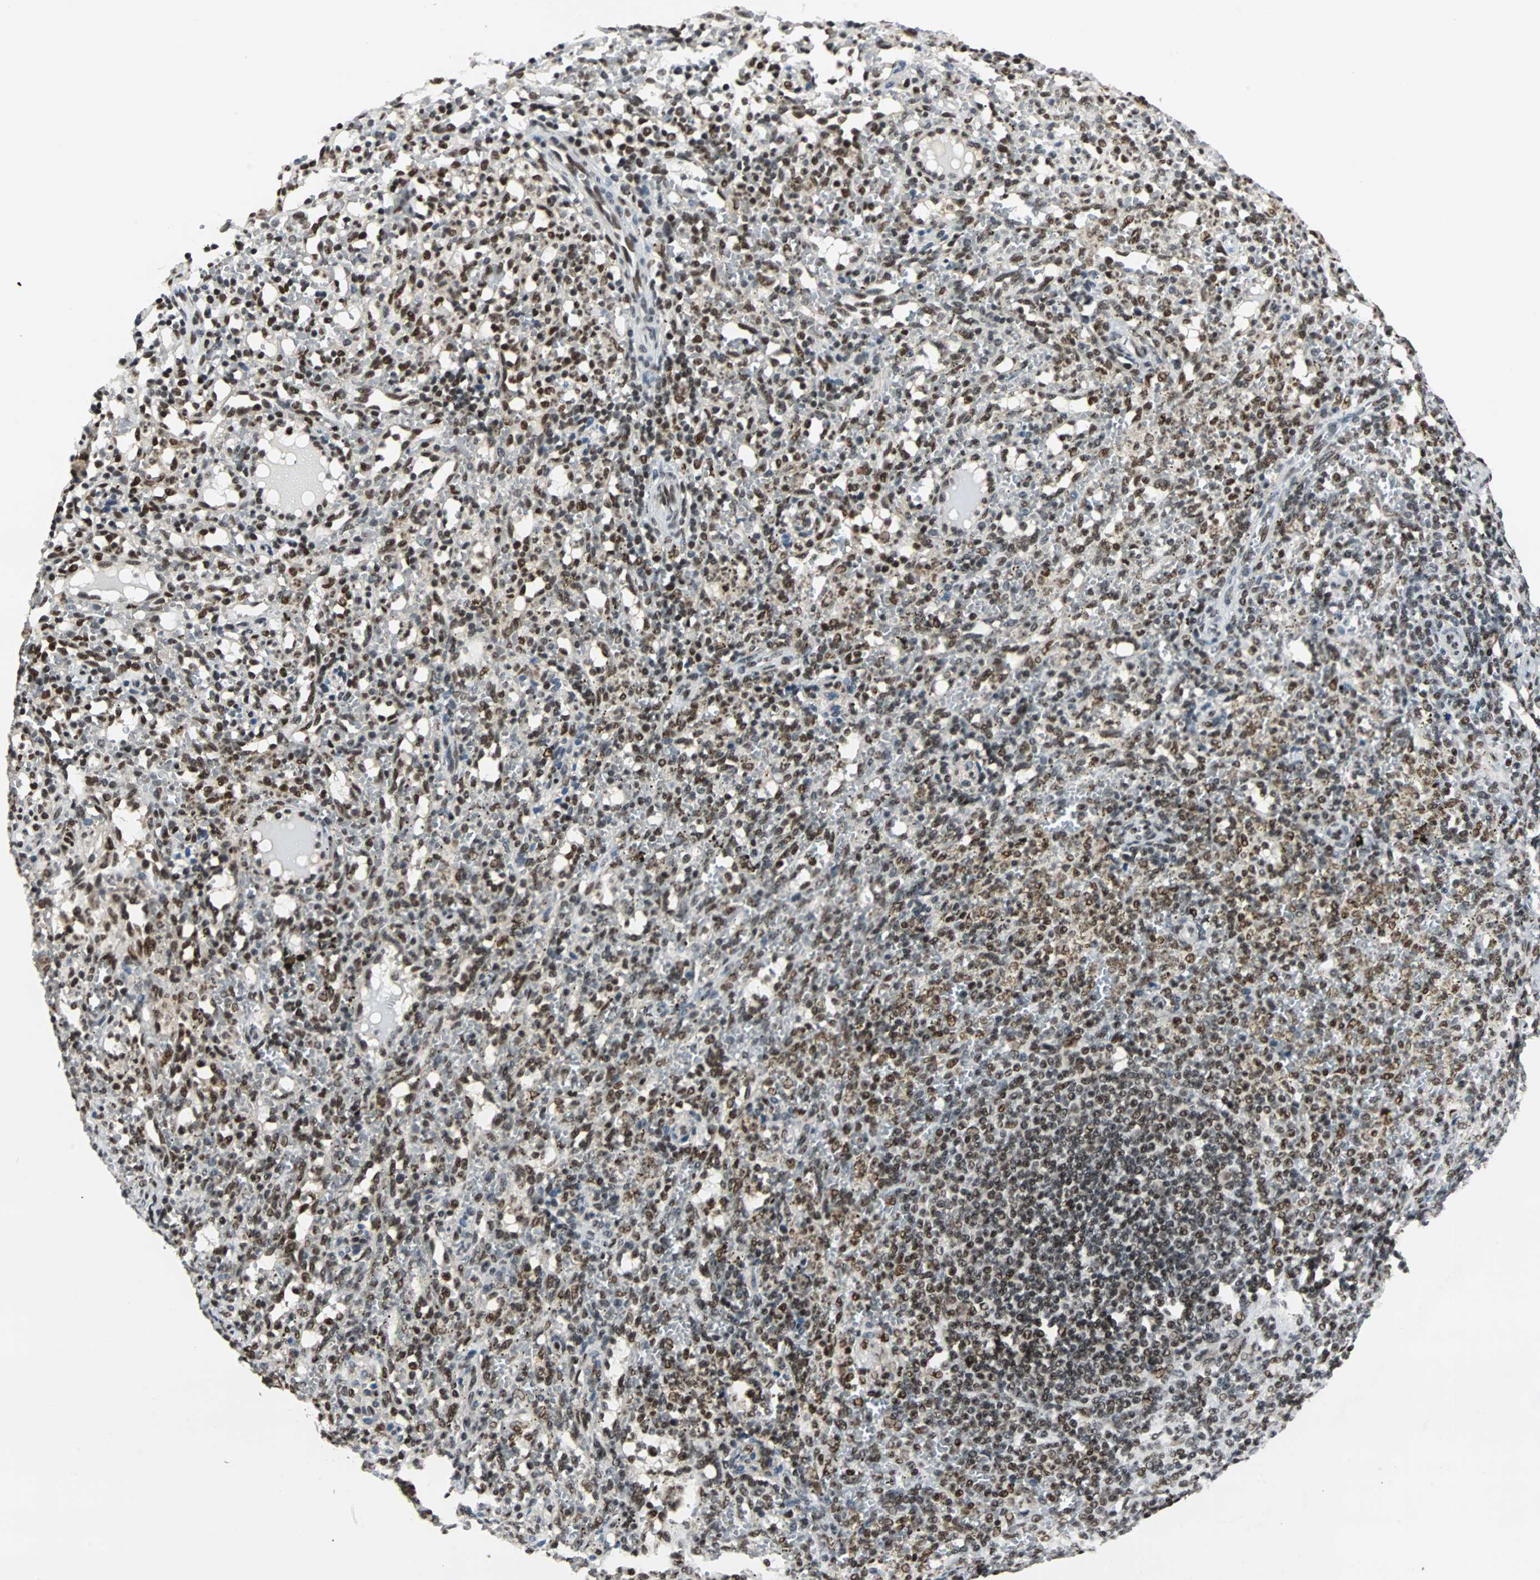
{"staining": {"intensity": "strong", "quantity": ">75%", "location": "nuclear"}, "tissue": "spleen", "cell_type": "Cells in red pulp", "image_type": "normal", "snomed": [{"axis": "morphology", "description": "Normal tissue, NOS"}, {"axis": "topography", "description": "Spleen"}], "caption": "About >75% of cells in red pulp in benign human spleen display strong nuclear protein expression as visualized by brown immunohistochemical staining.", "gene": "XRCC4", "patient": {"sex": "female", "age": 10}}